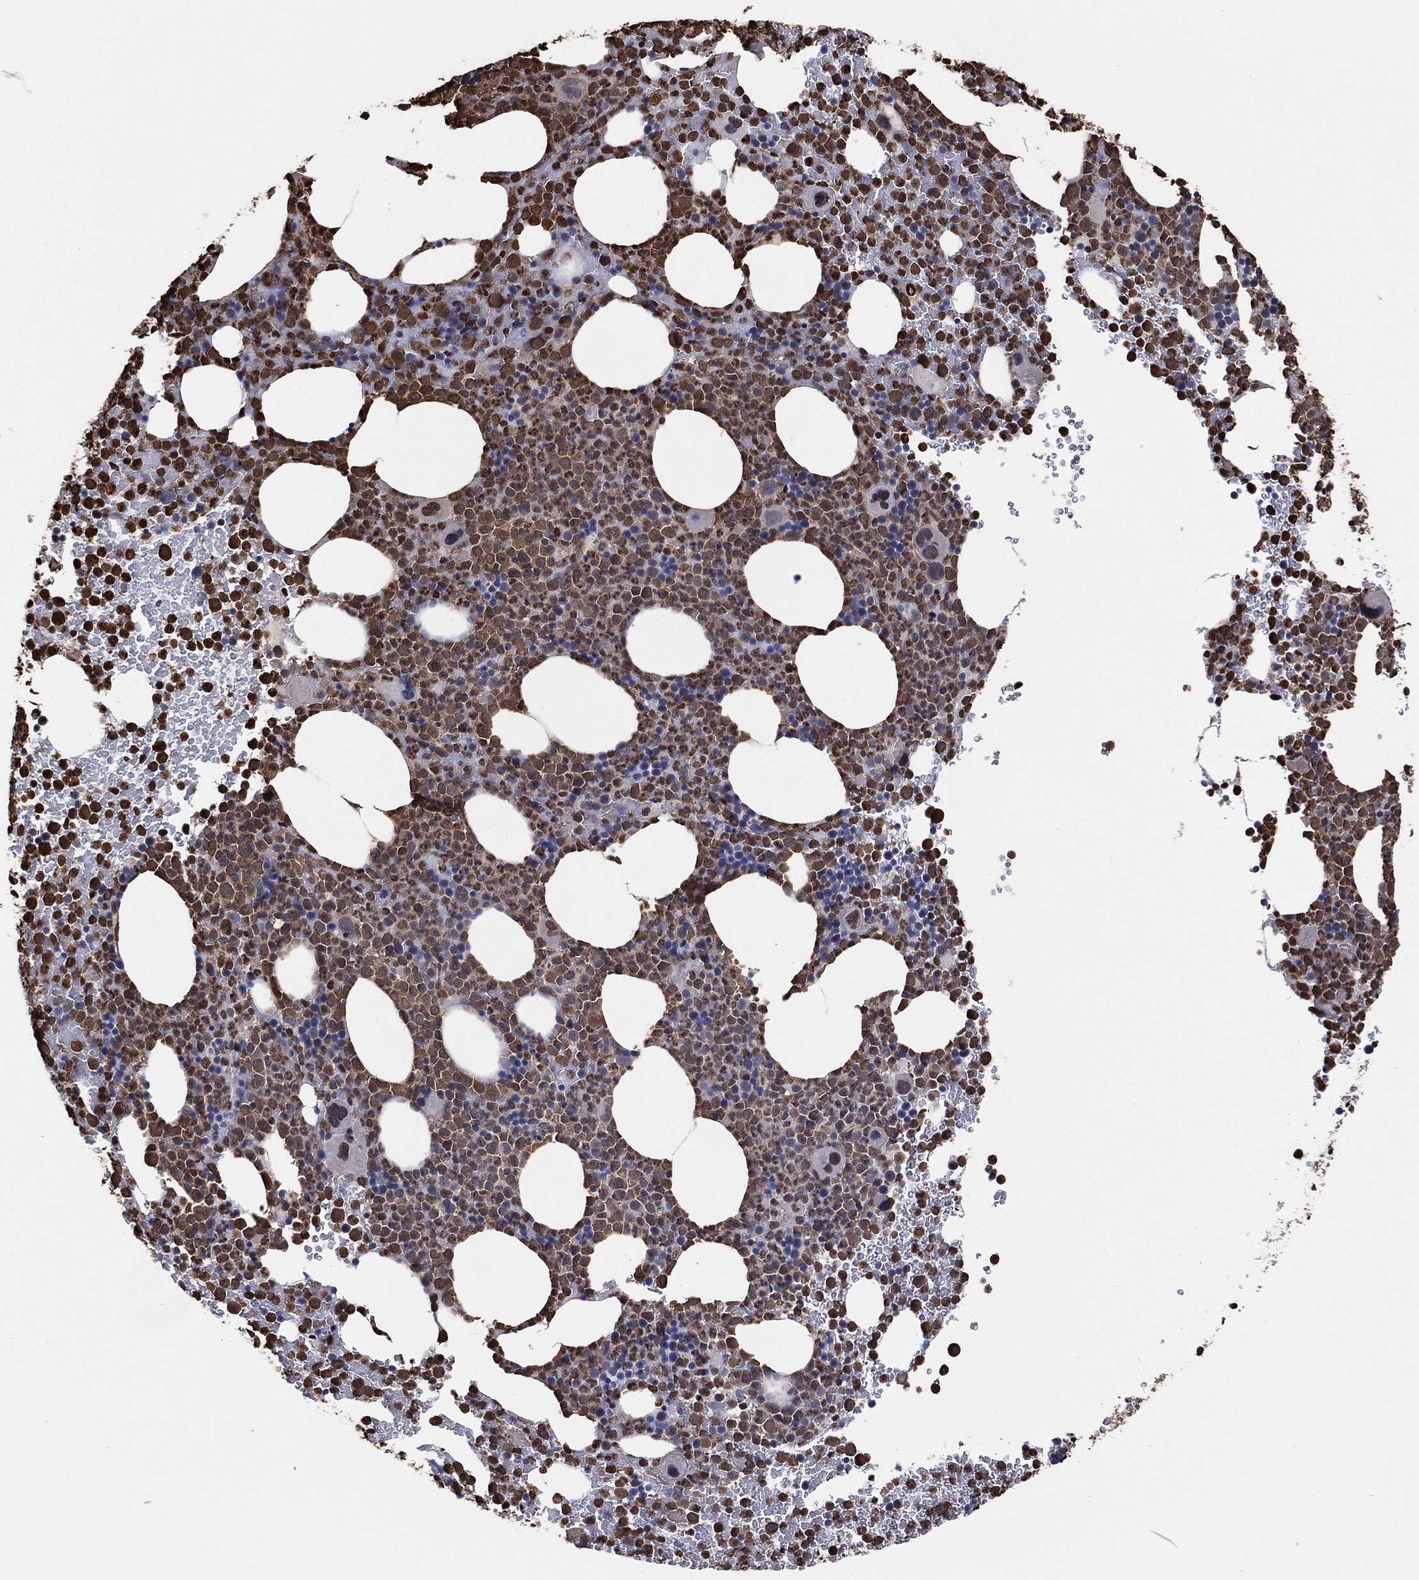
{"staining": {"intensity": "strong", "quantity": "<25%", "location": "nuclear"}, "tissue": "bone marrow", "cell_type": "Hematopoietic cells", "image_type": "normal", "snomed": [{"axis": "morphology", "description": "Normal tissue, NOS"}, {"axis": "topography", "description": "Bone marrow"}], "caption": "This is a photomicrograph of immunohistochemistry (IHC) staining of benign bone marrow, which shows strong positivity in the nuclear of hematopoietic cells.", "gene": "GAPDH", "patient": {"sex": "male", "age": 83}}